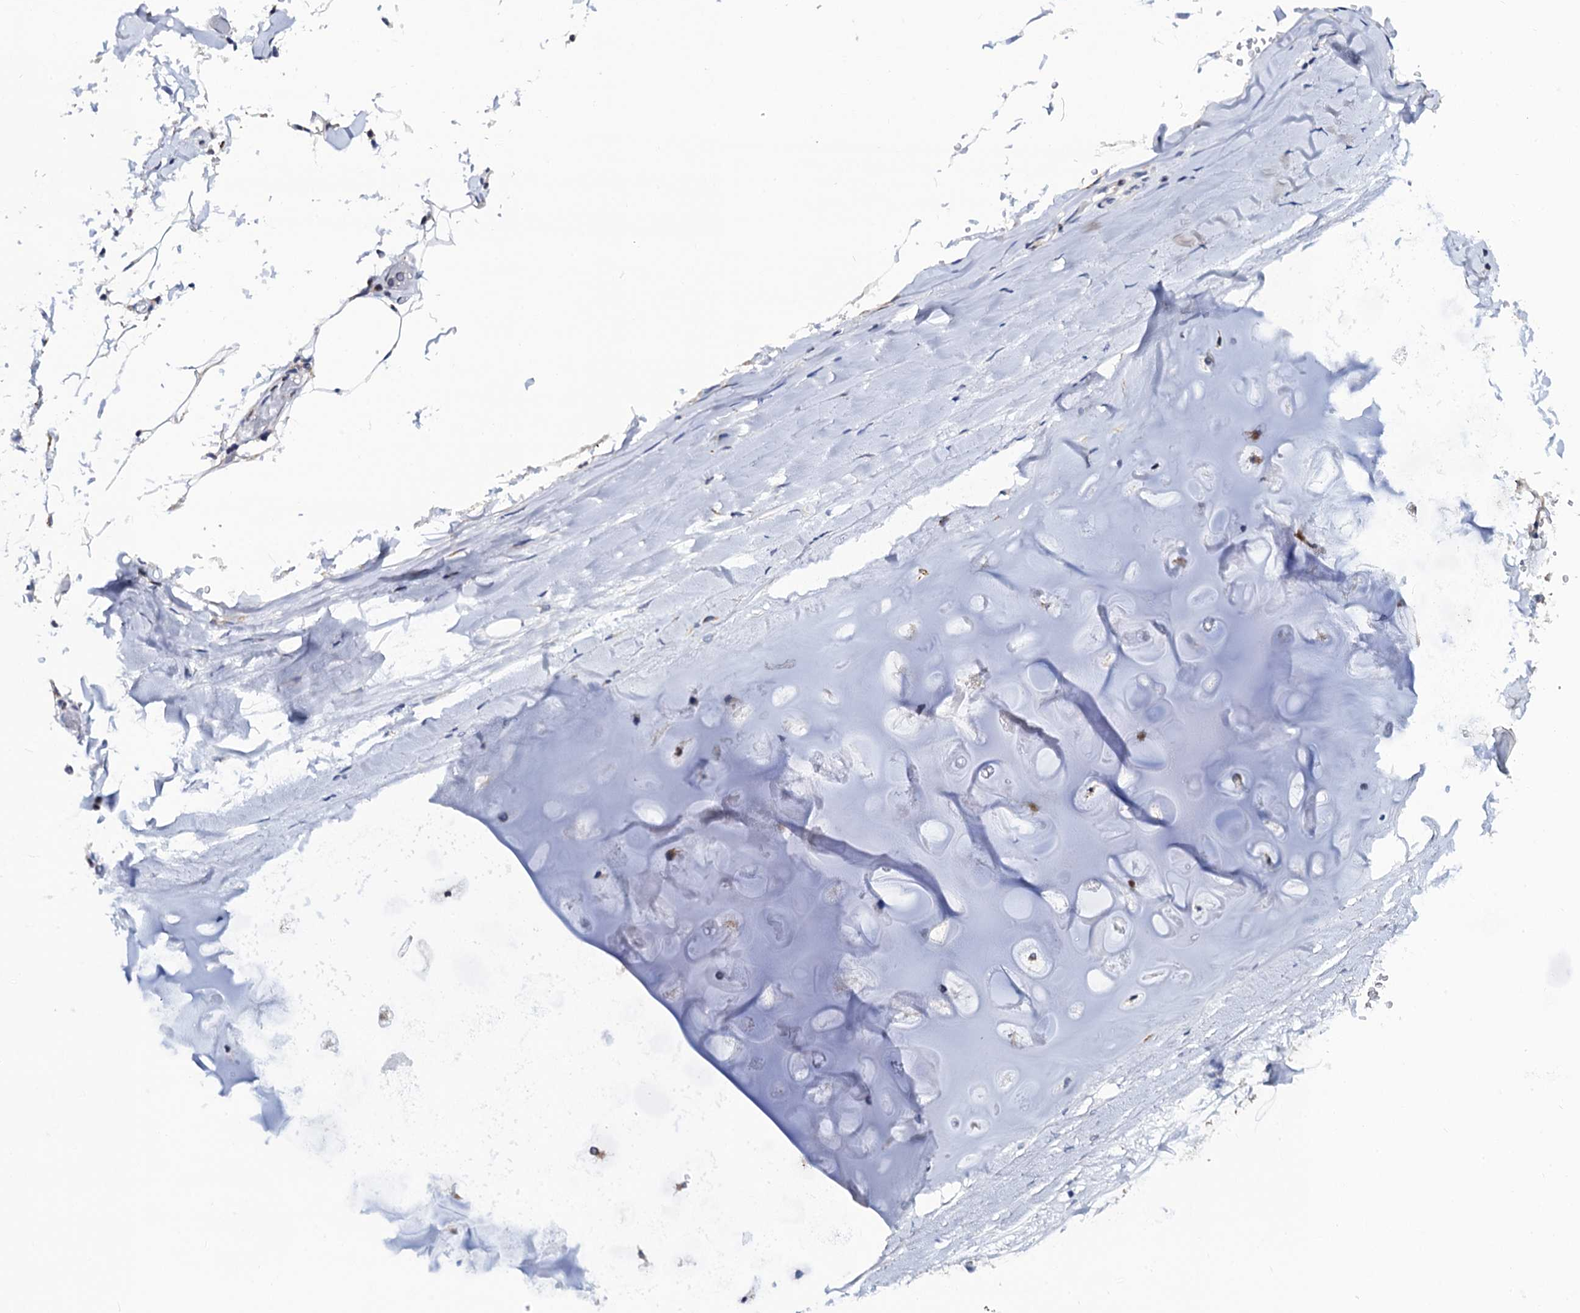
{"staining": {"intensity": "negative", "quantity": "none", "location": "none"}, "tissue": "adipose tissue", "cell_type": "Adipocytes", "image_type": "normal", "snomed": [{"axis": "morphology", "description": "Normal tissue, NOS"}, {"axis": "topography", "description": "Bronchus"}], "caption": "Adipose tissue stained for a protein using IHC shows no expression adipocytes.", "gene": "SLC7A10", "patient": {"sex": "male", "age": 66}}